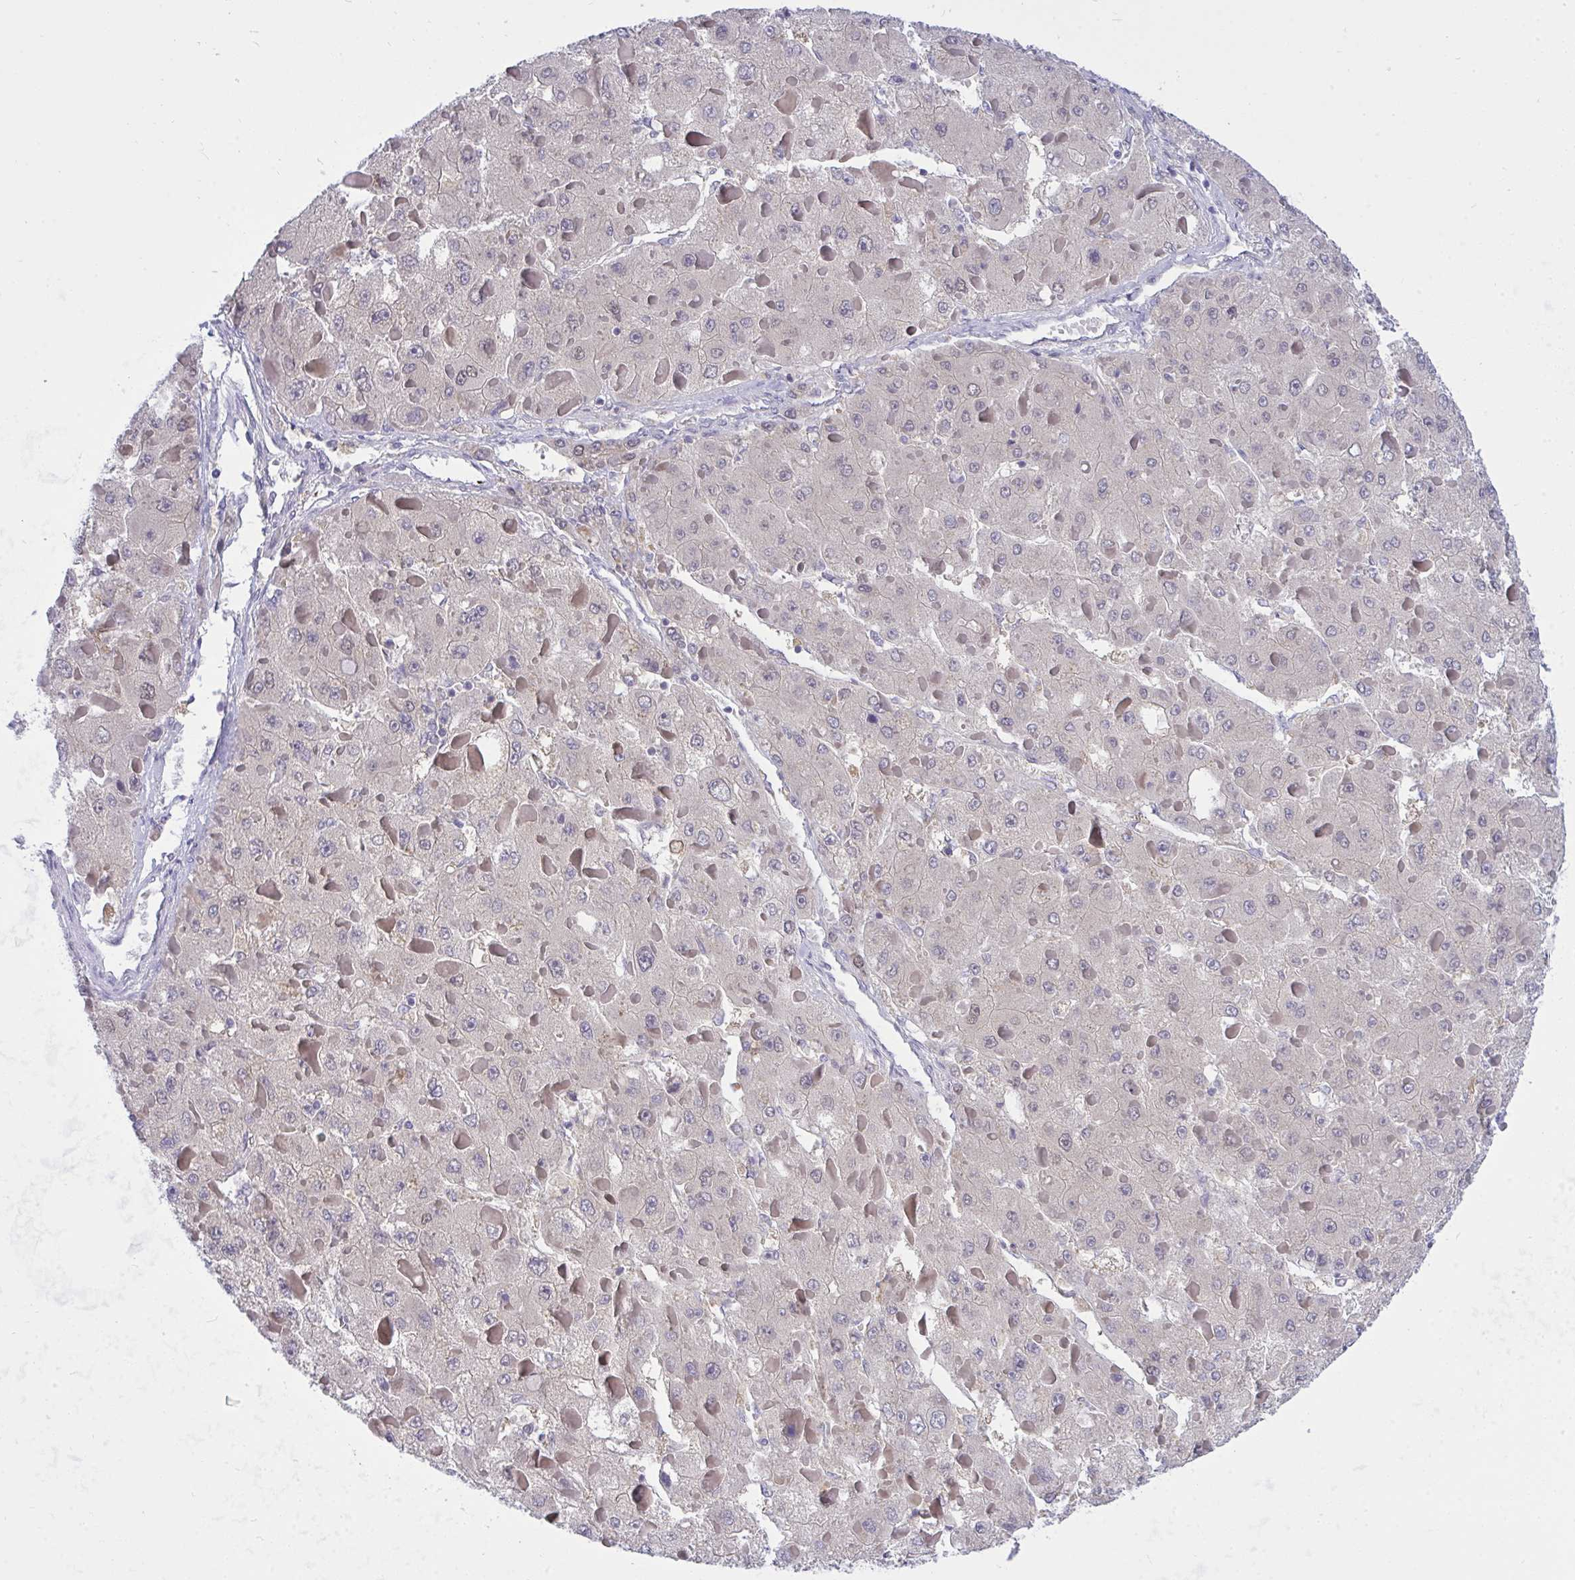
{"staining": {"intensity": "negative", "quantity": "none", "location": "none"}, "tissue": "liver cancer", "cell_type": "Tumor cells", "image_type": "cancer", "snomed": [{"axis": "morphology", "description": "Carcinoma, Hepatocellular, NOS"}, {"axis": "topography", "description": "Liver"}], "caption": "Immunohistochemical staining of liver cancer (hepatocellular carcinoma) reveals no significant expression in tumor cells. Brightfield microscopy of immunohistochemistry (IHC) stained with DAB (brown) and hematoxylin (blue), captured at high magnification.", "gene": "THOP1", "patient": {"sex": "female", "age": 73}}